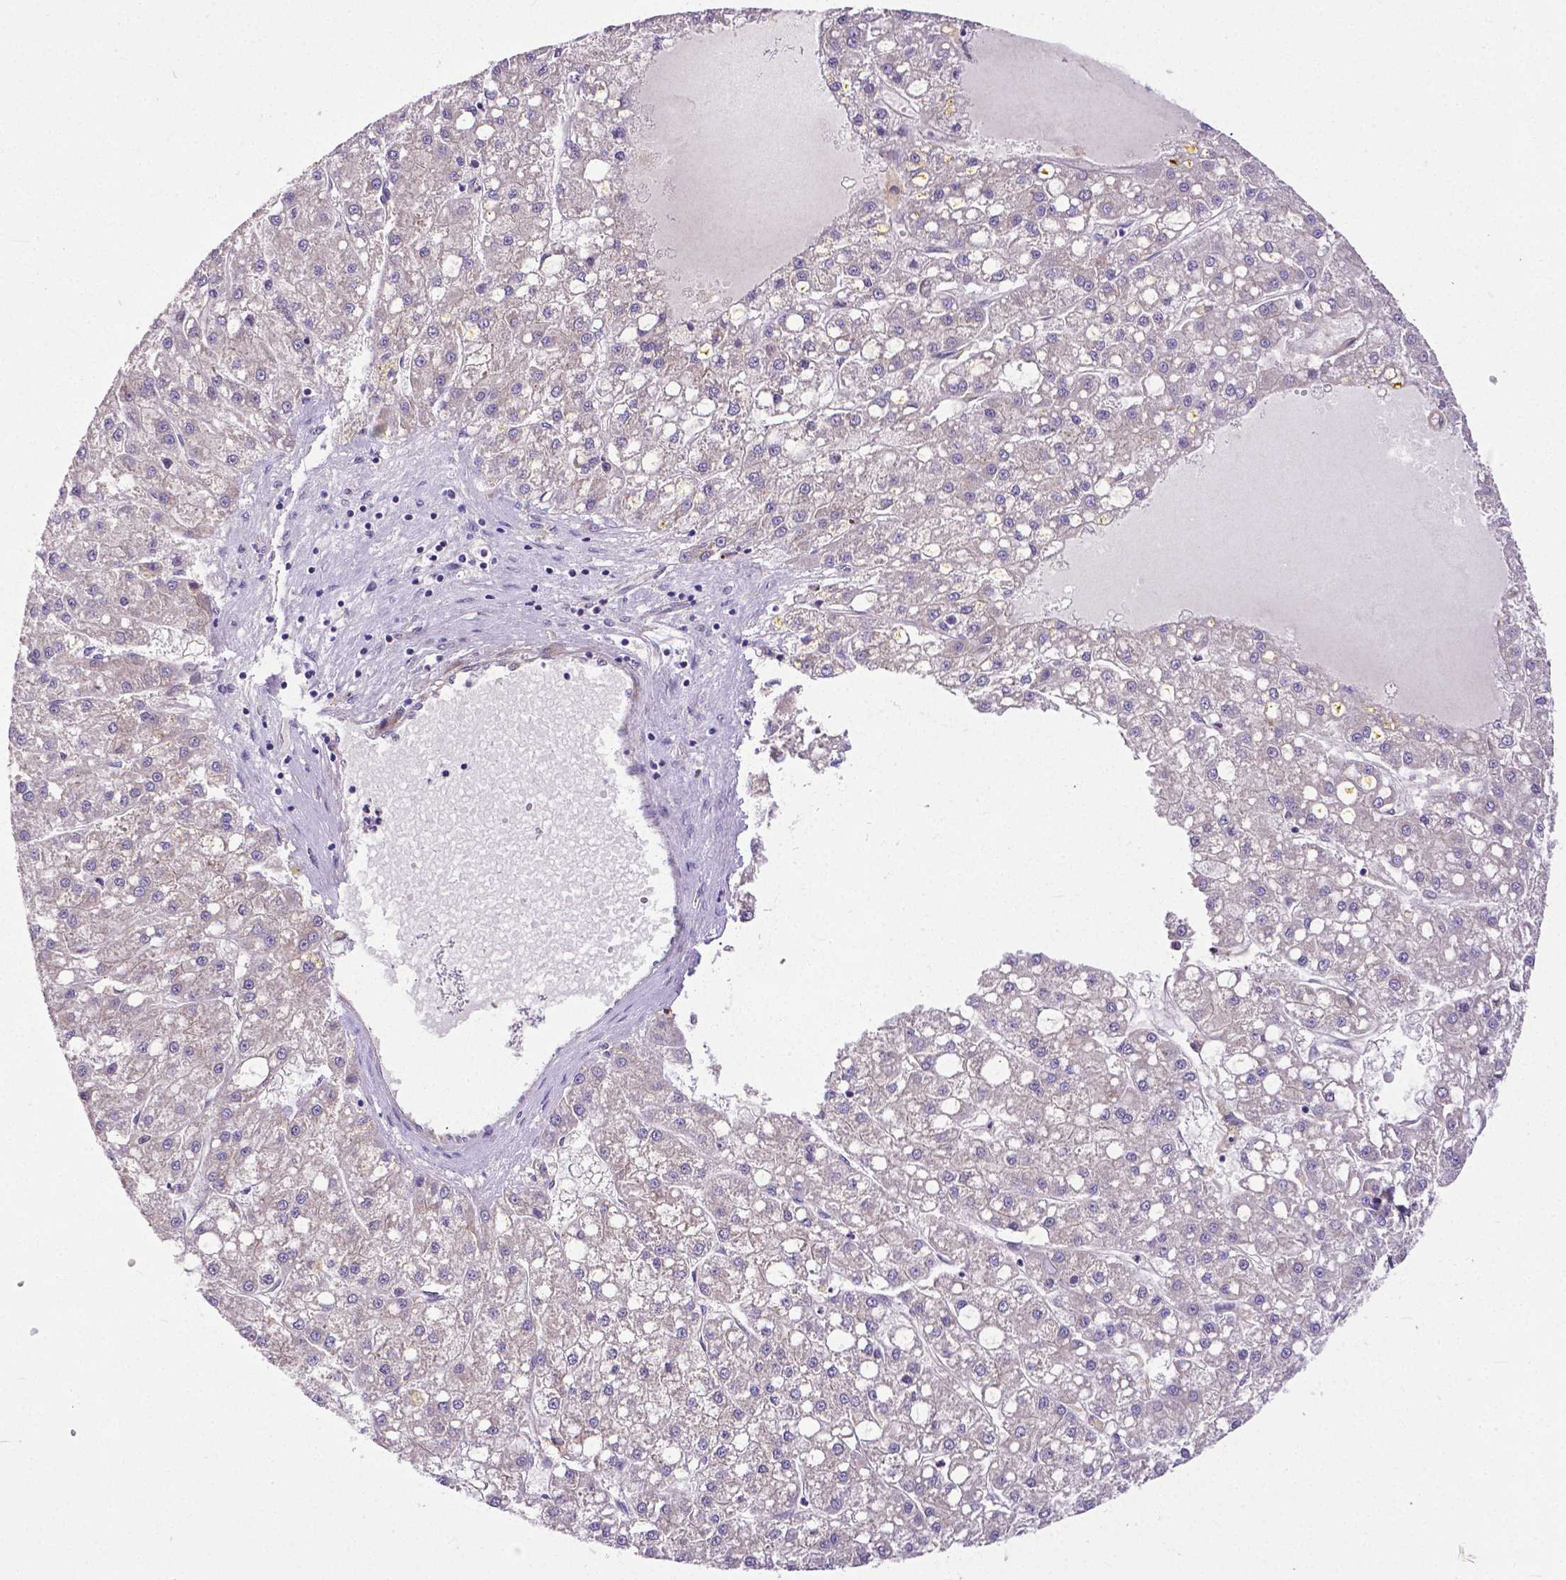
{"staining": {"intensity": "negative", "quantity": "none", "location": "none"}, "tissue": "liver cancer", "cell_type": "Tumor cells", "image_type": "cancer", "snomed": [{"axis": "morphology", "description": "Carcinoma, Hepatocellular, NOS"}, {"axis": "topography", "description": "Liver"}], "caption": "Tumor cells show no significant protein positivity in liver hepatocellular carcinoma. Nuclei are stained in blue.", "gene": "DICER1", "patient": {"sex": "male", "age": 67}}